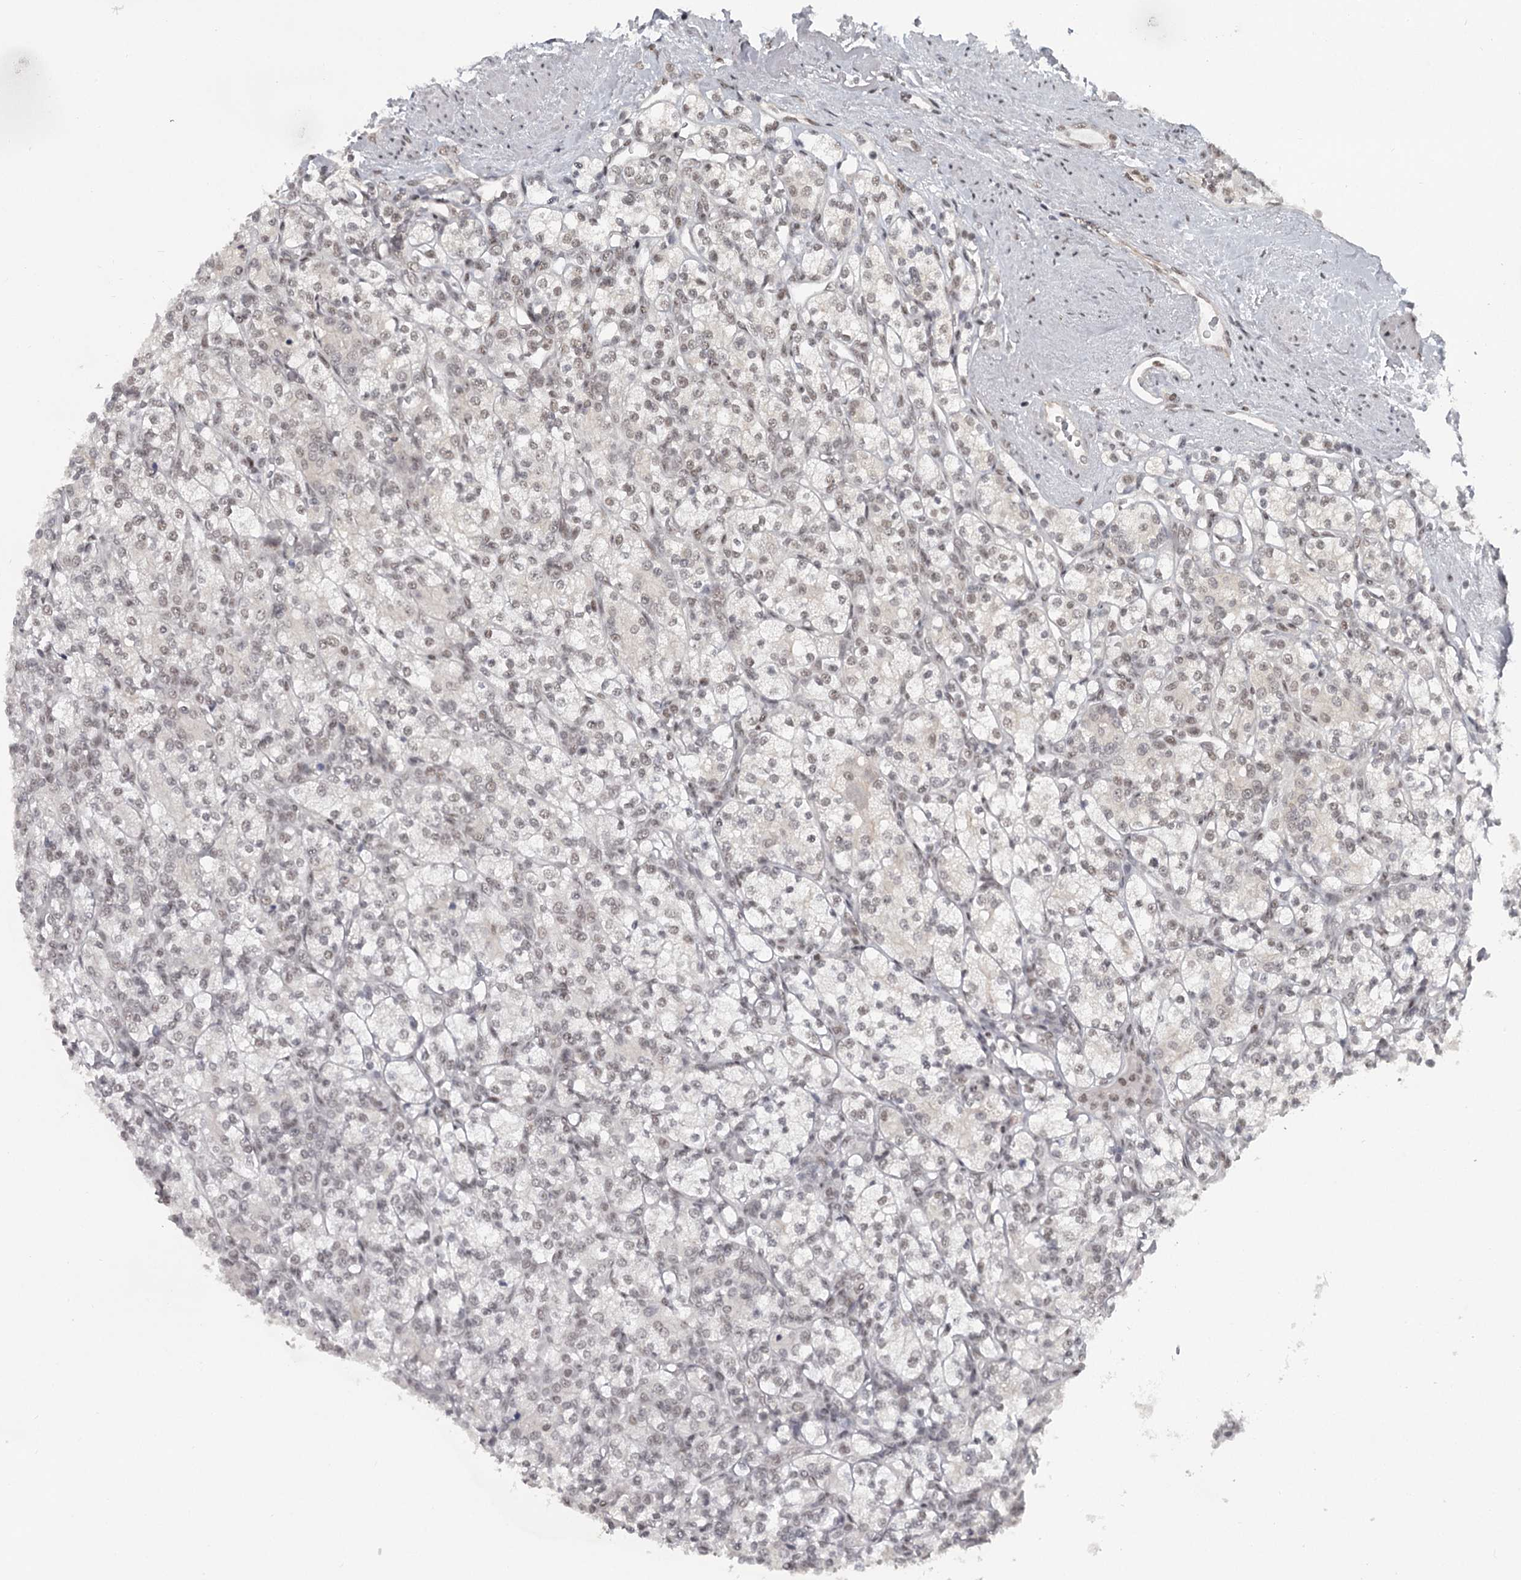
{"staining": {"intensity": "weak", "quantity": ">75%", "location": "nuclear"}, "tissue": "renal cancer", "cell_type": "Tumor cells", "image_type": "cancer", "snomed": [{"axis": "morphology", "description": "Adenocarcinoma, NOS"}, {"axis": "topography", "description": "Kidney"}], "caption": "Renal cancer (adenocarcinoma) stained for a protein exhibits weak nuclear positivity in tumor cells. Immunohistochemistry (ihc) stains the protein in brown and the nuclei are stained blue.", "gene": "FAM13C", "patient": {"sex": "male", "age": 77}}